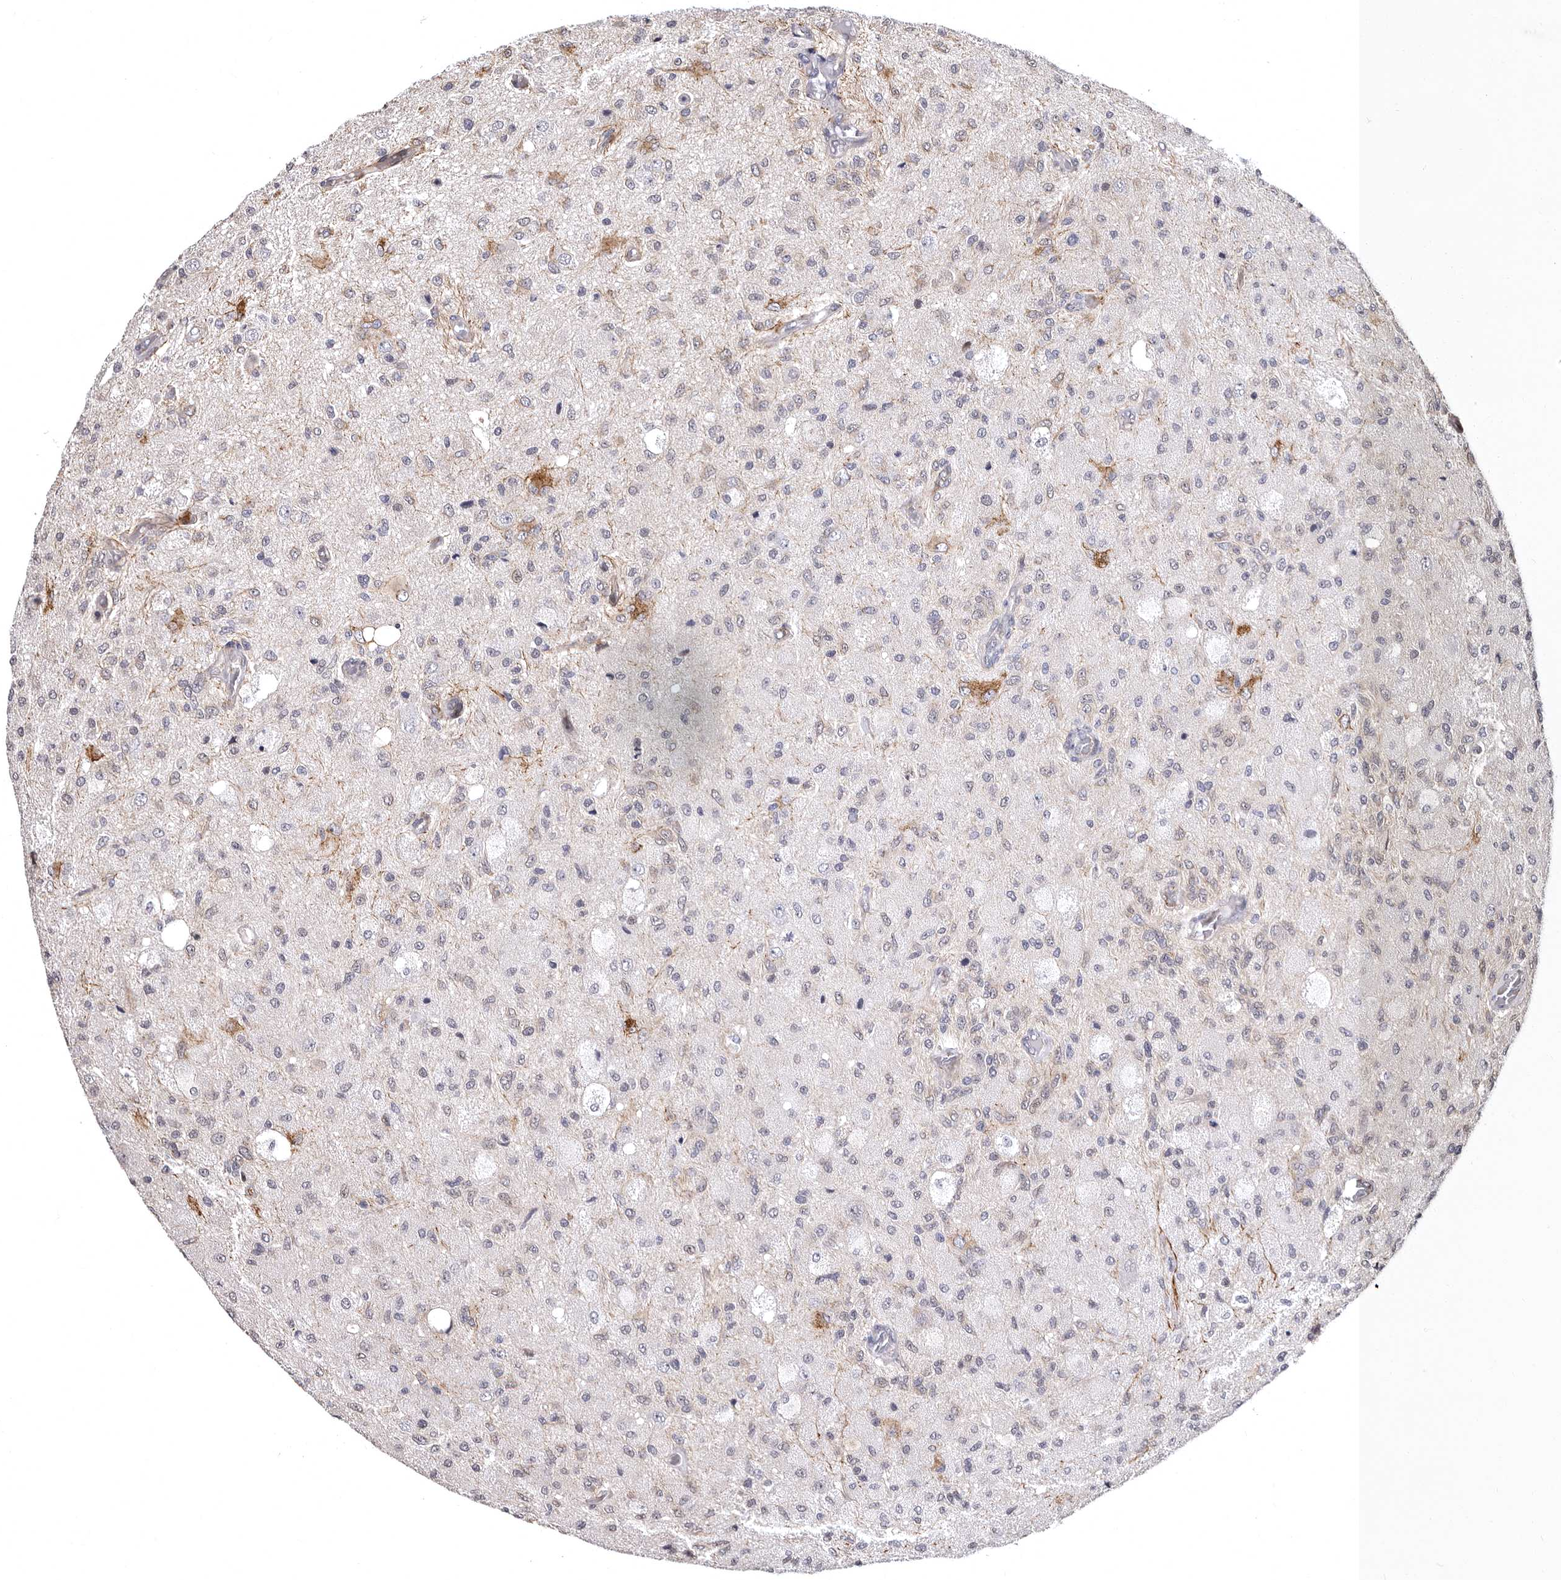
{"staining": {"intensity": "negative", "quantity": "none", "location": "none"}, "tissue": "glioma", "cell_type": "Tumor cells", "image_type": "cancer", "snomed": [{"axis": "morphology", "description": "Normal tissue, NOS"}, {"axis": "morphology", "description": "Glioma, malignant, High grade"}, {"axis": "topography", "description": "Cerebral cortex"}], "caption": "Glioma was stained to show a protein in brown. There is no significant staining in tumor cells.", "gene": "PHF20L1", "patient": {"sex": "male", "age": 77}}